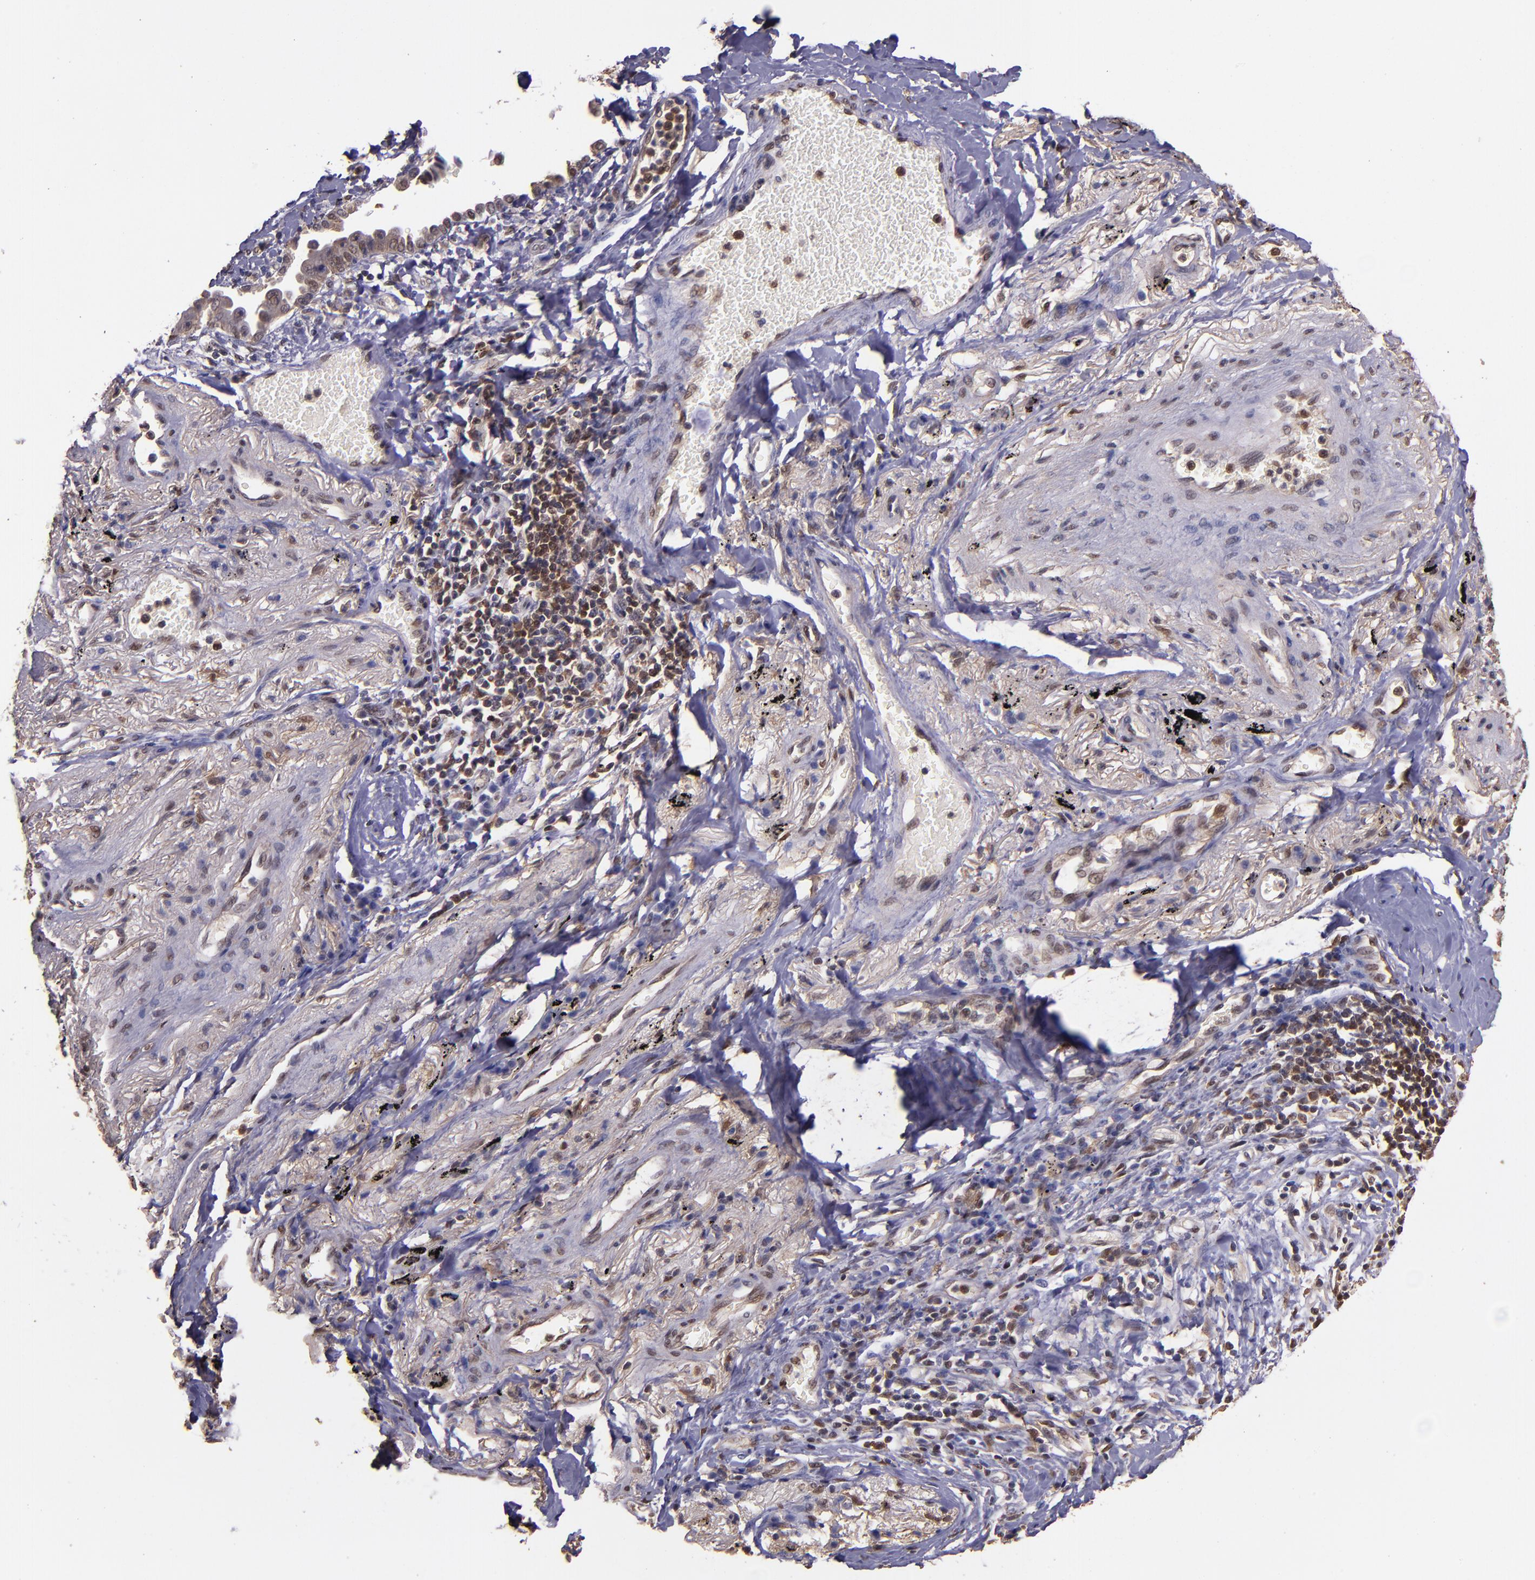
{"staining": {"intensity": "moderate", "quantity": ">75%", "location": "cytoplasmic/membranous,nuclear"}, "tissue": "lung cancer", "cell_type": "Tumor cells", "image_type": "cancer", "snomed": [{"axis": "morphology", "description": "Adenocarcinoma, NOS"}, {"axis": "topography", "description": "Lung"}], "caption": "A brown stain labels moderate cytoplasmic/membranous and nuclear staining of a protein in lung adenocarcinoma tumor cells.", "gene": "STAT6", "patient": {"sex": "female", "age": 64}}